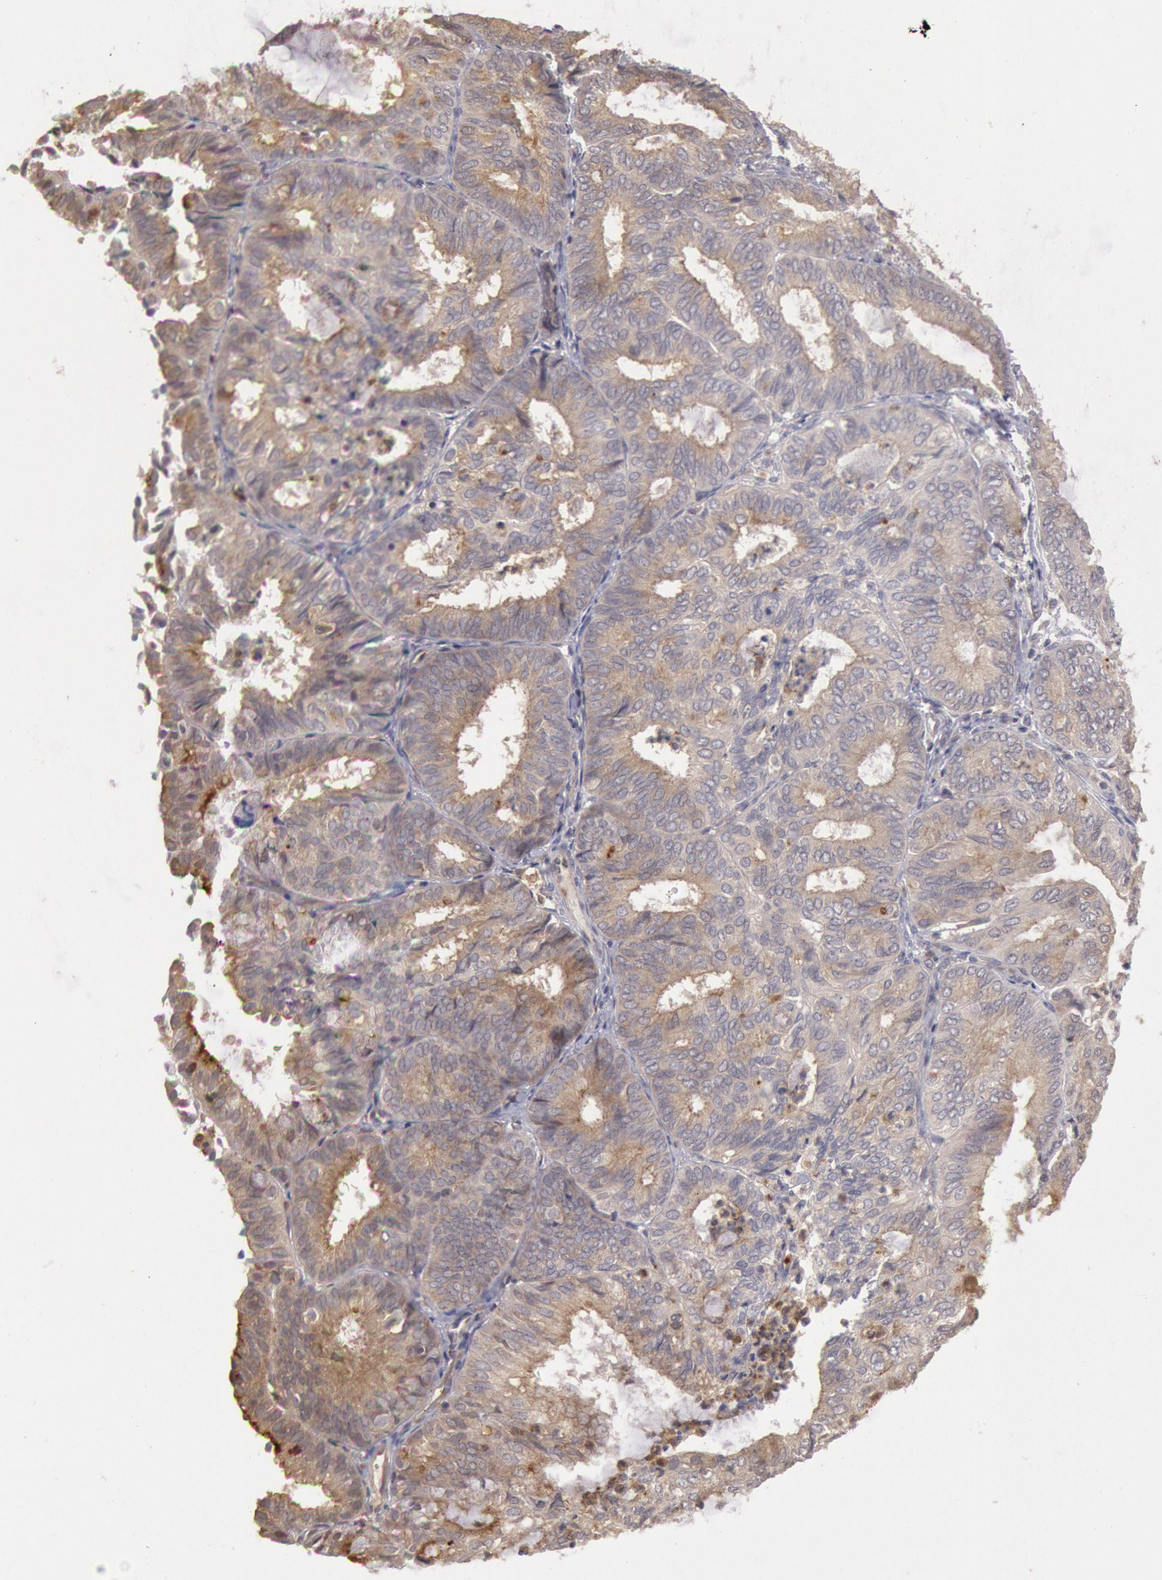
{"staining": {"intensity": "moderate", "quantity": "25%-75%", "location": "cytoplasmic/membranous"}, "tissue": "endometrial cancer", "cell_type": "Tumor cells", "image_type": "cancer", "snomed": [{"axis": "morphology", "description": "Adenocarcinoma, NOS"}, {"axis": "topography", "description": "Endometrium"}], "caption": "A histopathology image of human endometrial cancer (adenocarcinoma) stained for a protein exhibits moderate cytoplasmic/membranous brown staining in tumor cells. (DAB (3,3'-diaminobenzidine) IHC, brown staining for protein, blue staining for nuclei).", "gene": "PLA2G6", "patient": {"sex": "female", "age": 59}}